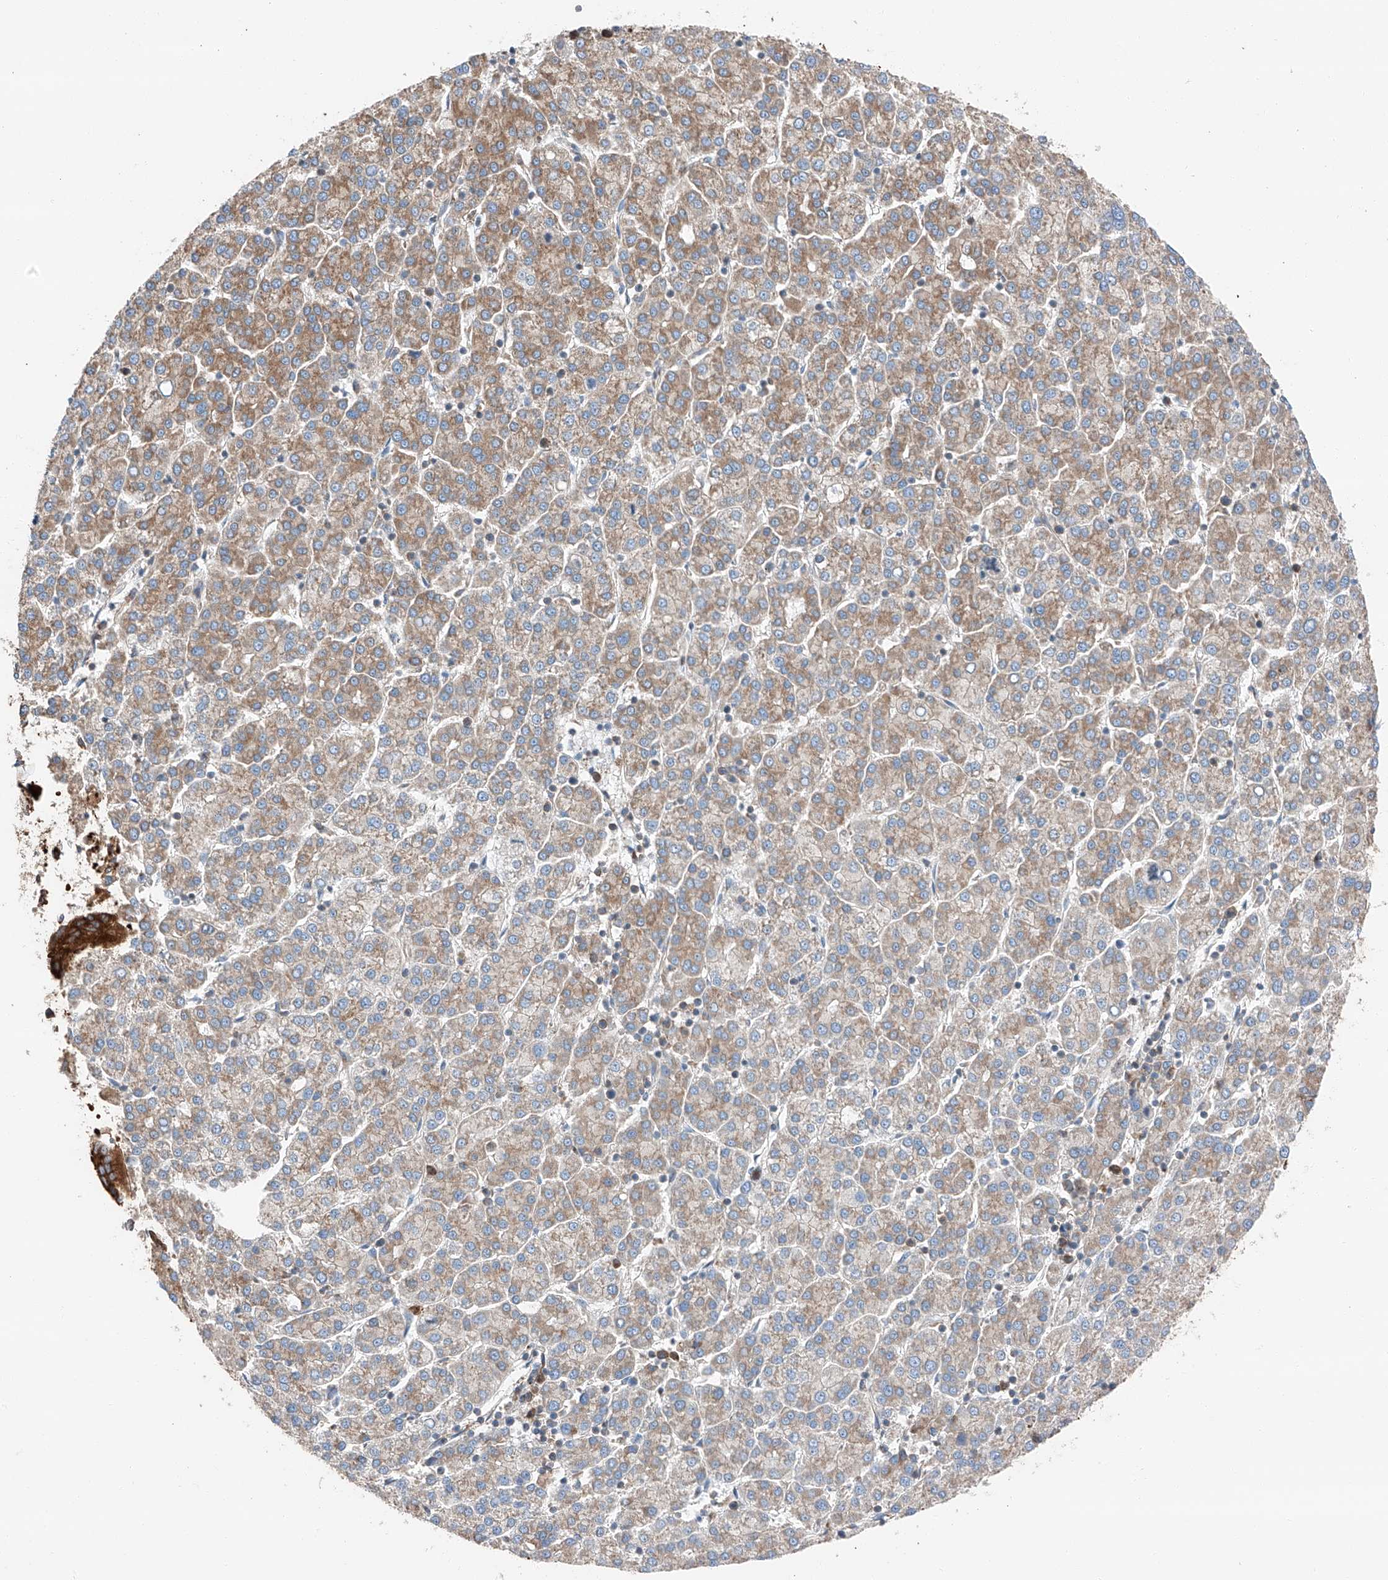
{"staining": {"intensity": "weak", "quantity": ">75%", "location": "cytoplasmic/membranous"}, "tissue": "liver cancer", "cell_type": "Tumor cells", "image_type": "cancer", "snomed": [{"axis": "morphology", "description": "Carcinoma, Hepatocellular, NOS"}, {"axis": "topography", "description": "Liver"}], "caption": "Protein staining shows weak cytoplasmic/membranous staining in approximately >75% of tumor cells in liver cancer. The staining was performed using DAB (3,3'-diaminobenzidine) to visualize the protein expression in brown, while the nuclei were stained in blue with hematoxylin (Magnification: 20x).", "gene": "ZC3H15", "patient": {"sex": "female", "age": 58}}